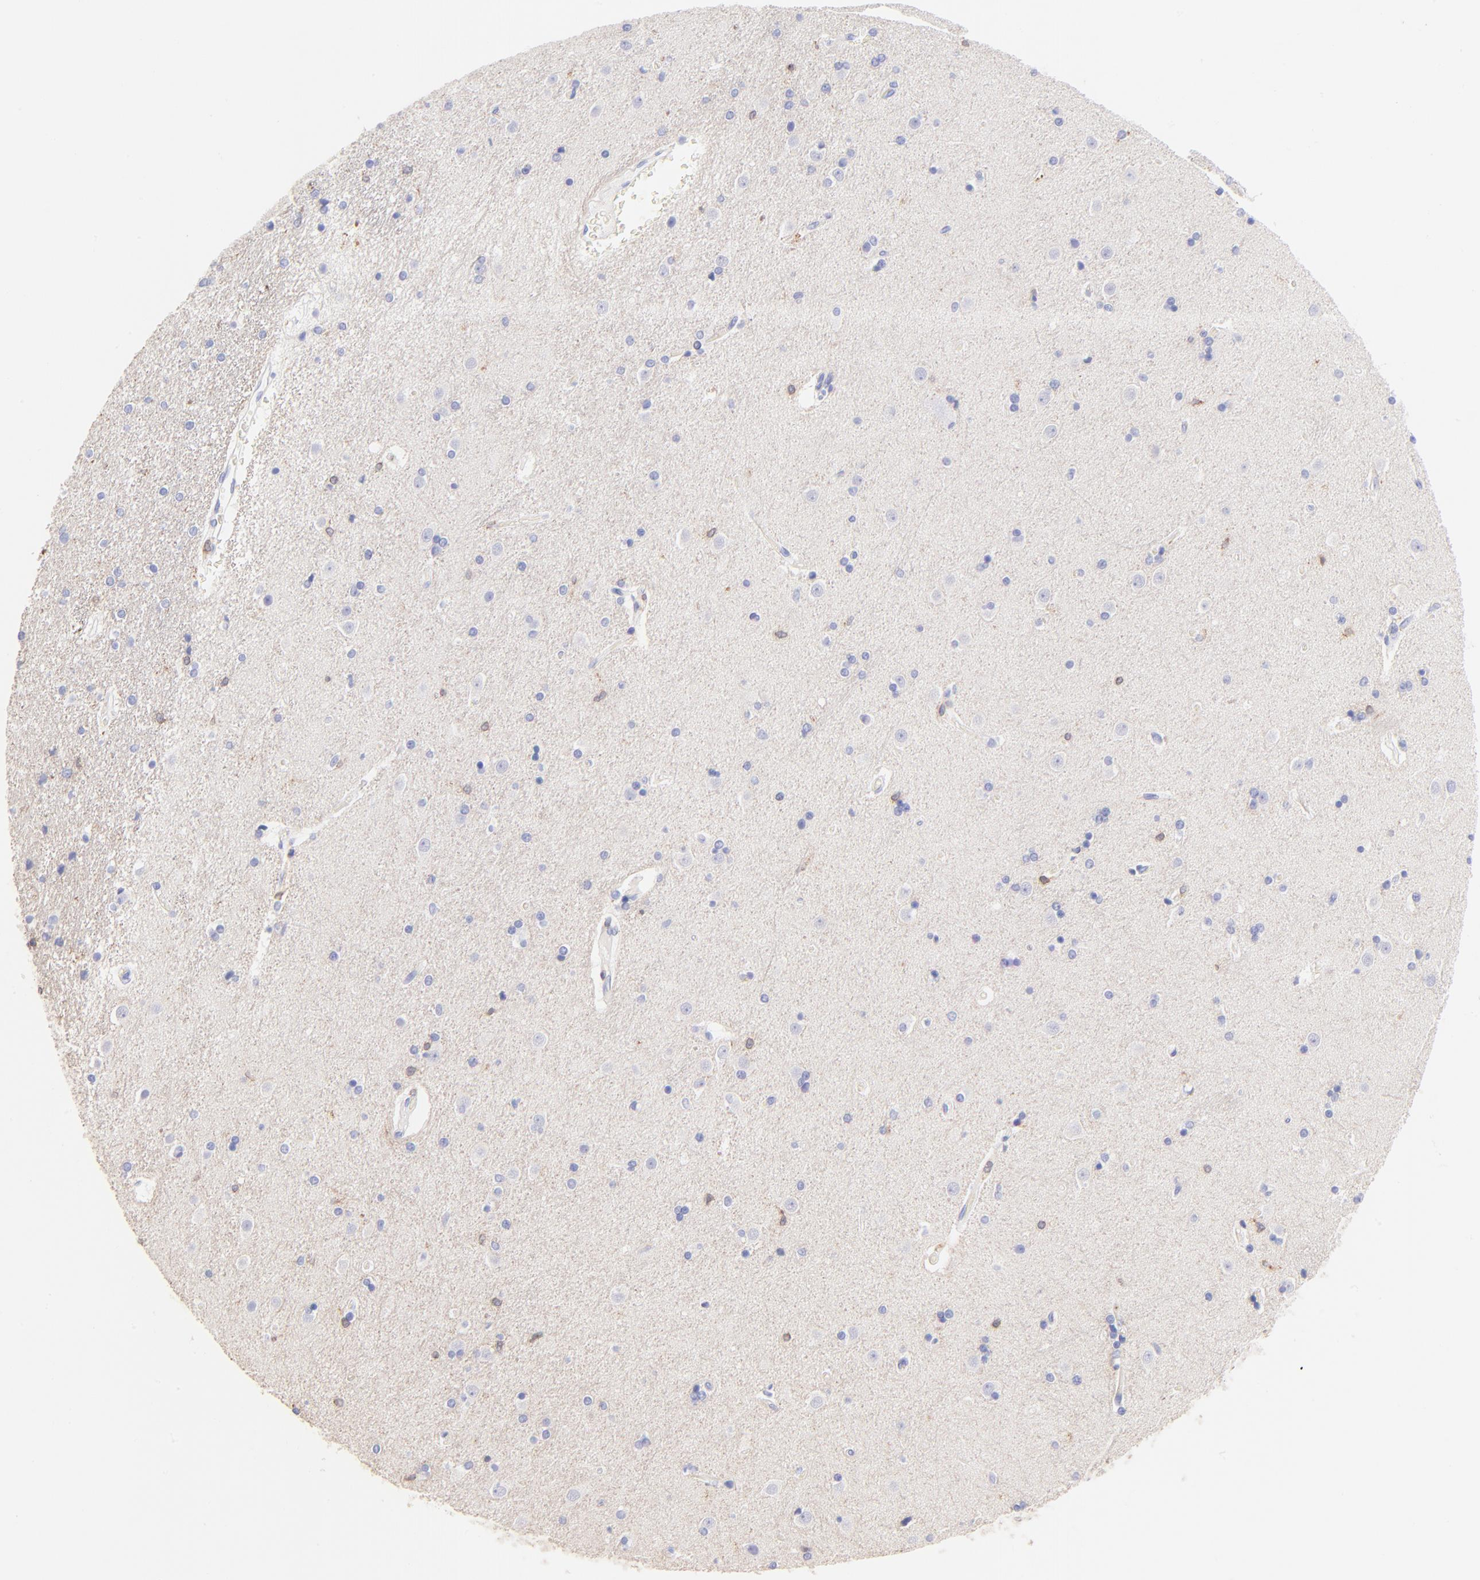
{"staining": {"intensity": "moderate", "quantity": "<25%", "location": "cytoplasmic/membranous"}, "tissue": "caudate", "cell_type": "Glial cells", "image_type": "normal", "snomed": [{"axis": "morphology", "description": "Normal tissue, NOS"}, {"axis": "topography", "description": "Lateral ventricle wall"}], "caption": "Protein expression by IHC demonstrates moderate cytoplasmic/membranous expression in about <25% of glial cells in benign caudate. (DAB (3,3'-diaminobenzidine) IHC with brightfield microscopy, high magnification).", "gene": "IRAG2", "patient": {"sex": "female", "age": 54}}